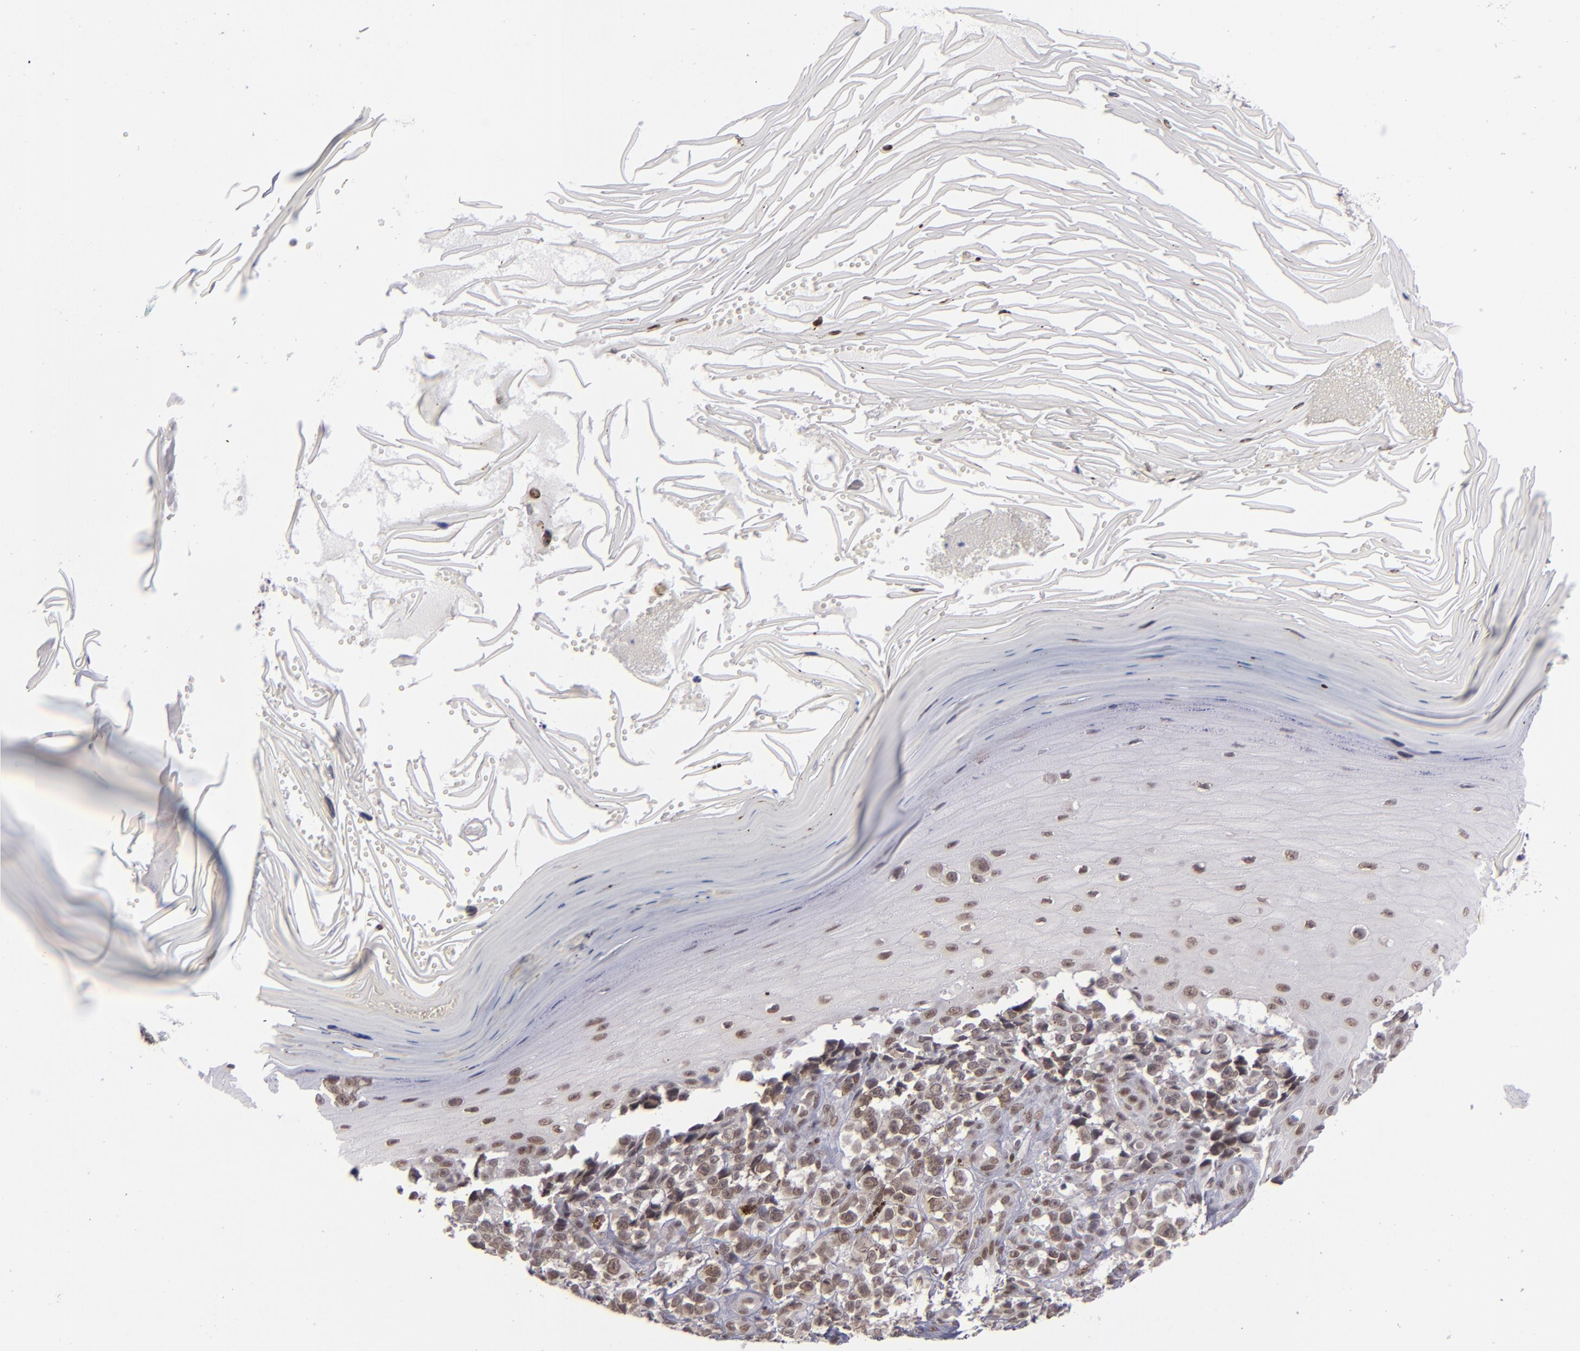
{"staining": {"intensity": "moderate", "quantity": ">75%", "location": "cytoplasmic/membranous,nuclear"}, "tissue": "melanoma", "cell_type": "Tumor cells", "image_type": "cancer", "snomed": [{"axis": "morphology", "description": "Malignant melanoma, NOS"}, {"axis": "topography", "description": "Skin"}], "caption": "Protein expression analysis of melanoma exhibits moderate cytoplasmic/membranous and nuclear staining in about >75% of tumor cells.", "gene": "MLLT3", "patient": {"sex": "female", "age": 82}}